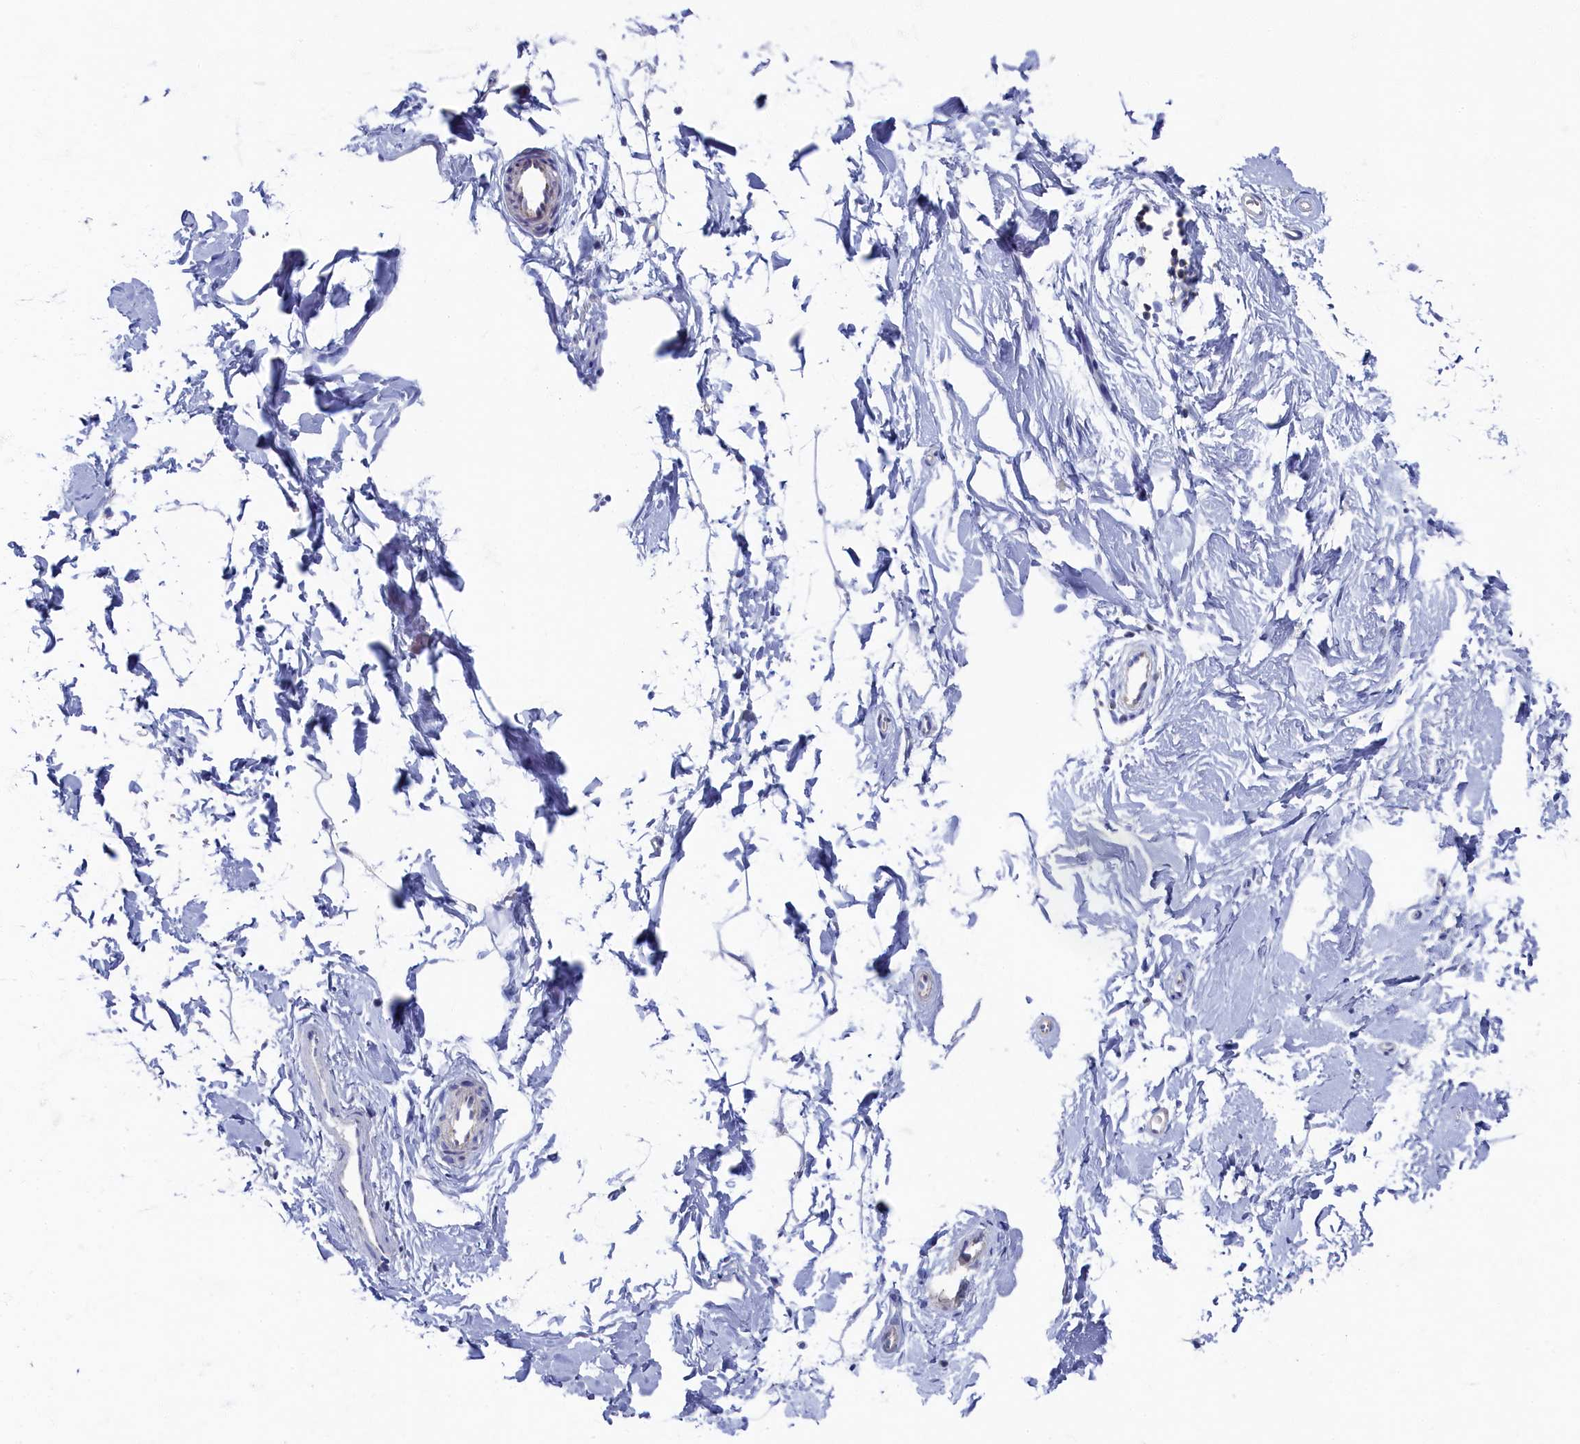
{"staining": {"intensity": "negative", "quantity": "none", "location": "none"}, "tissue": "adipose tissue", "cell_type": "Adipocytes", "image_type": "normal", "snomed": [{"axis": "morphology", "description": "Normal tissue, NOS"}, {"axis": "topography", "description": "Breast"}], "caption": "Histopathology image shows no significant protein expression in adipocytes of unremarkable adipose tissue.", "gene": "OCIAD2", "patient": {"sex": "female", "age": 23}}